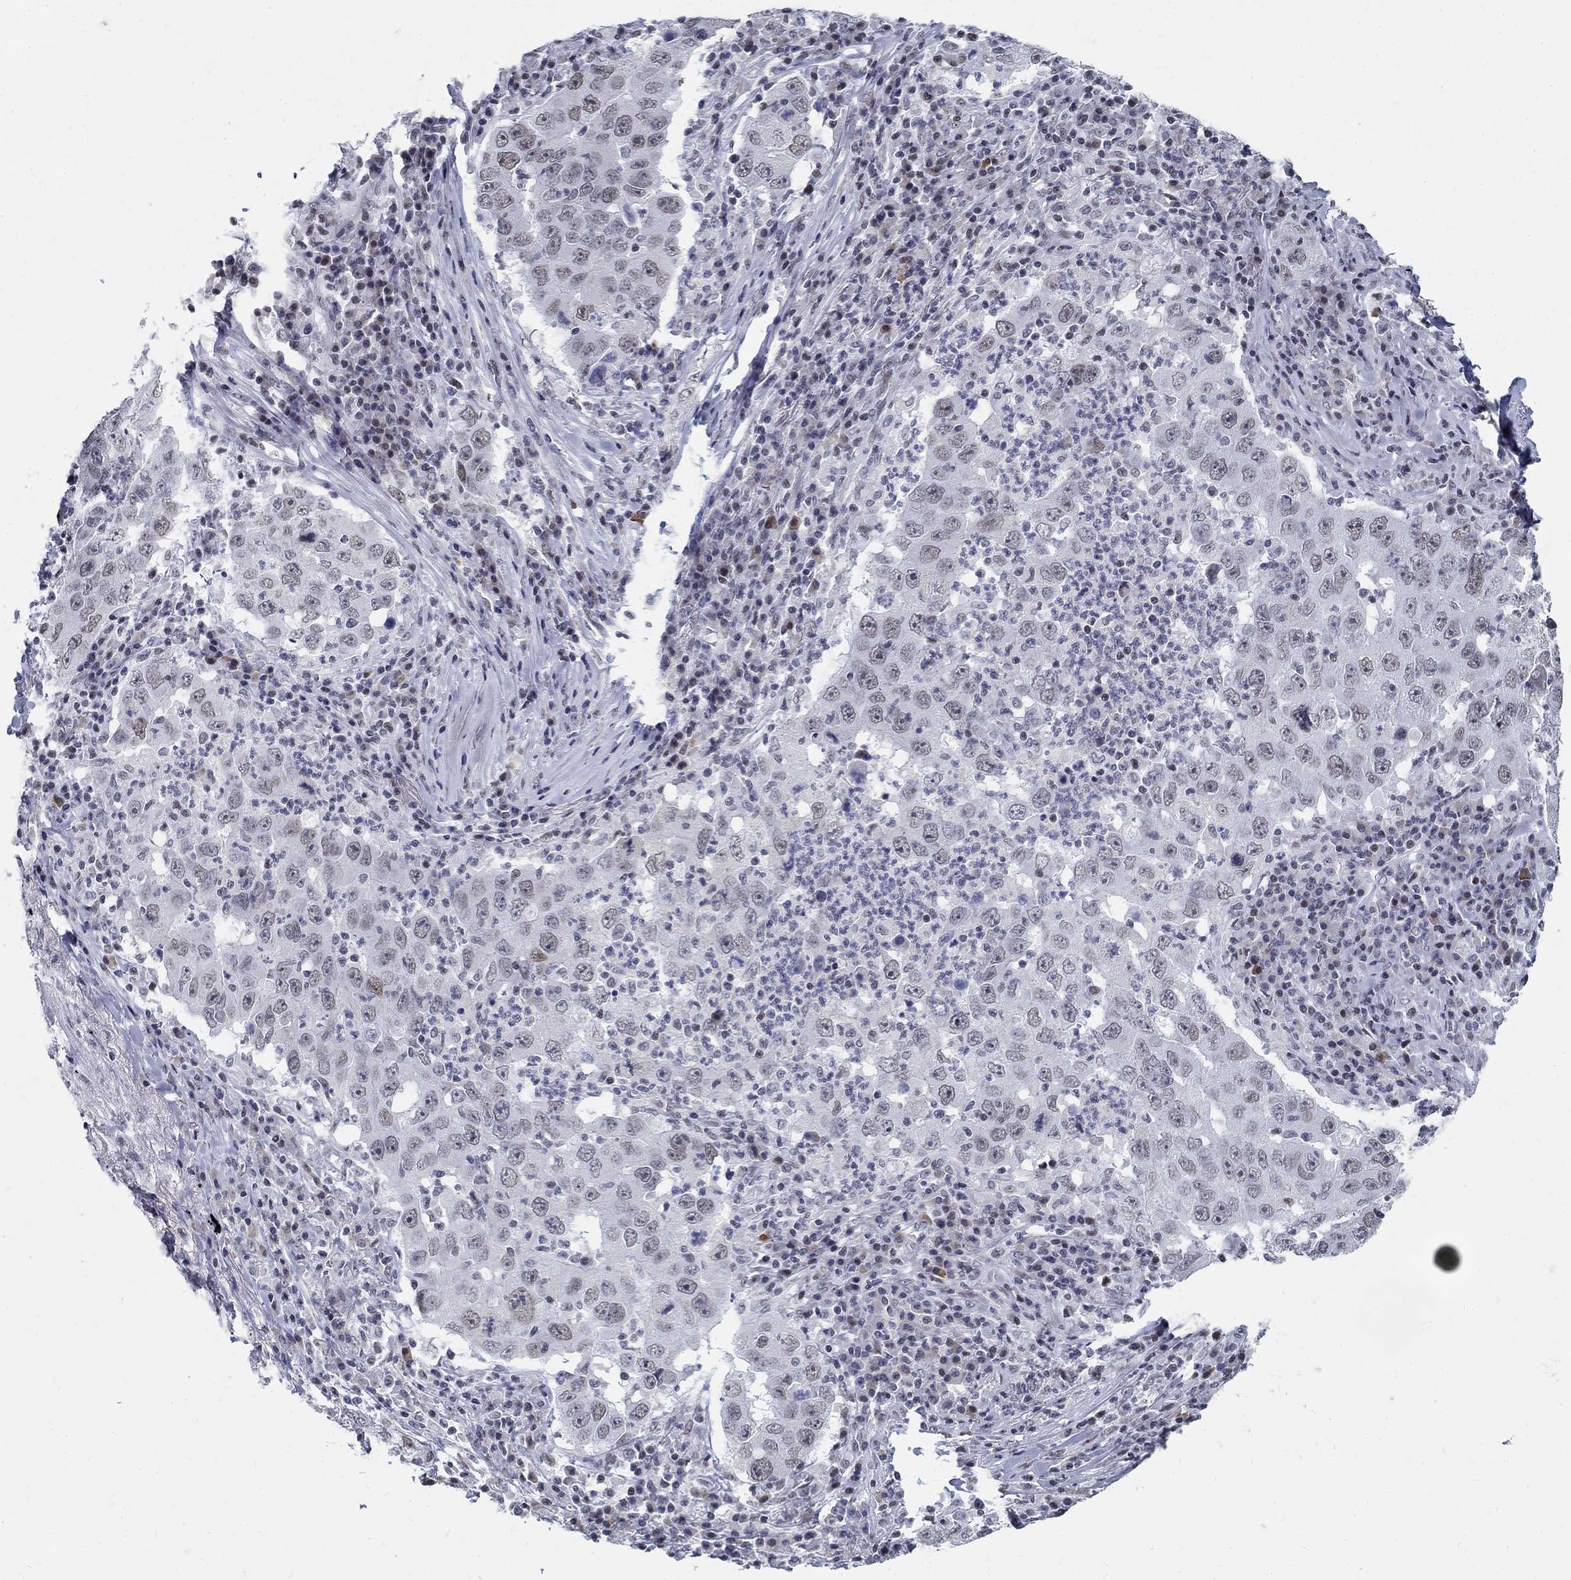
{"staining": {"intensity": "negative", "quantity": "none", "location": "none"}, "tissue": "lung cancer", "cell_type": "Tumor cells", "image_type": "cancer", "snomed": [{"axis": "morphology", "description": "Adenocarcinoma, NOS"}, {"axis": "topography", "description": "Lung"}], "caption": "The immunohistochemistry micrograph has no significant positivity in tumor cells of lung adenocarcinoma tissue.", "gene": "BHLHE22", "patient": {"sex": "male", "age": 73}}